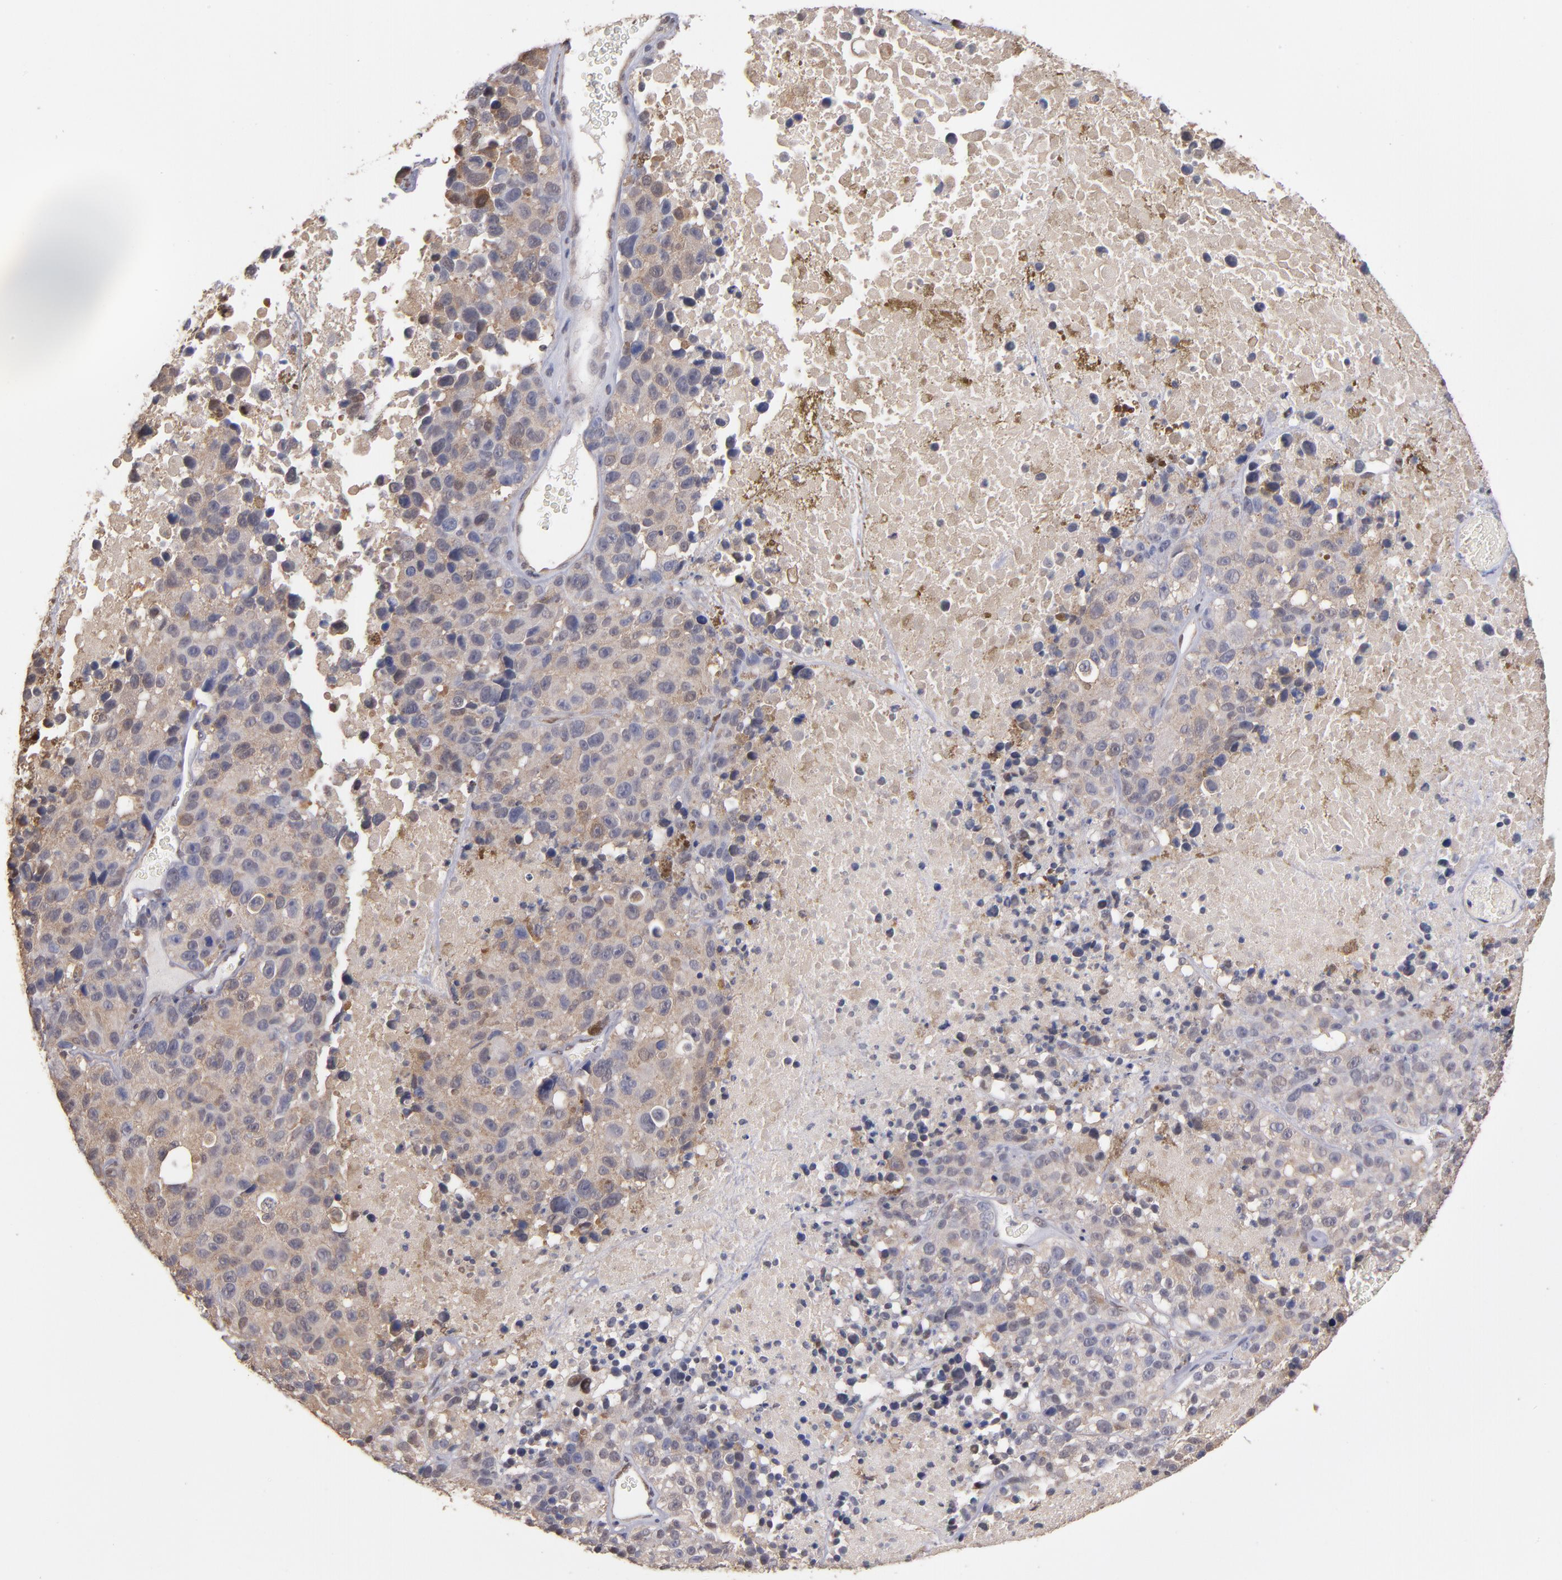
{"staining": {"intensity": "weak", "quantity": "25%-75%", "location": "cytoplasmic/membranous"}, "tissue": "melanoma", "cell_type": "Tumor cells", "image_type": "cancer", "snomed": [{"axis": "morphology", "description": "Malignant melanoma, Metastatic site"}, {"axis": "topography", "description": "Cerebral cortex"}], "caption": "An immunohistochemistry (IHC) photomicrograph of tumor tissue is shown. Protein staining in brown highlights weak cytoplasmic/membranous positivity in melanoma within tumor cells.", "gene": "PSMD10", "patient": {"sex": "female", "age": 52}}